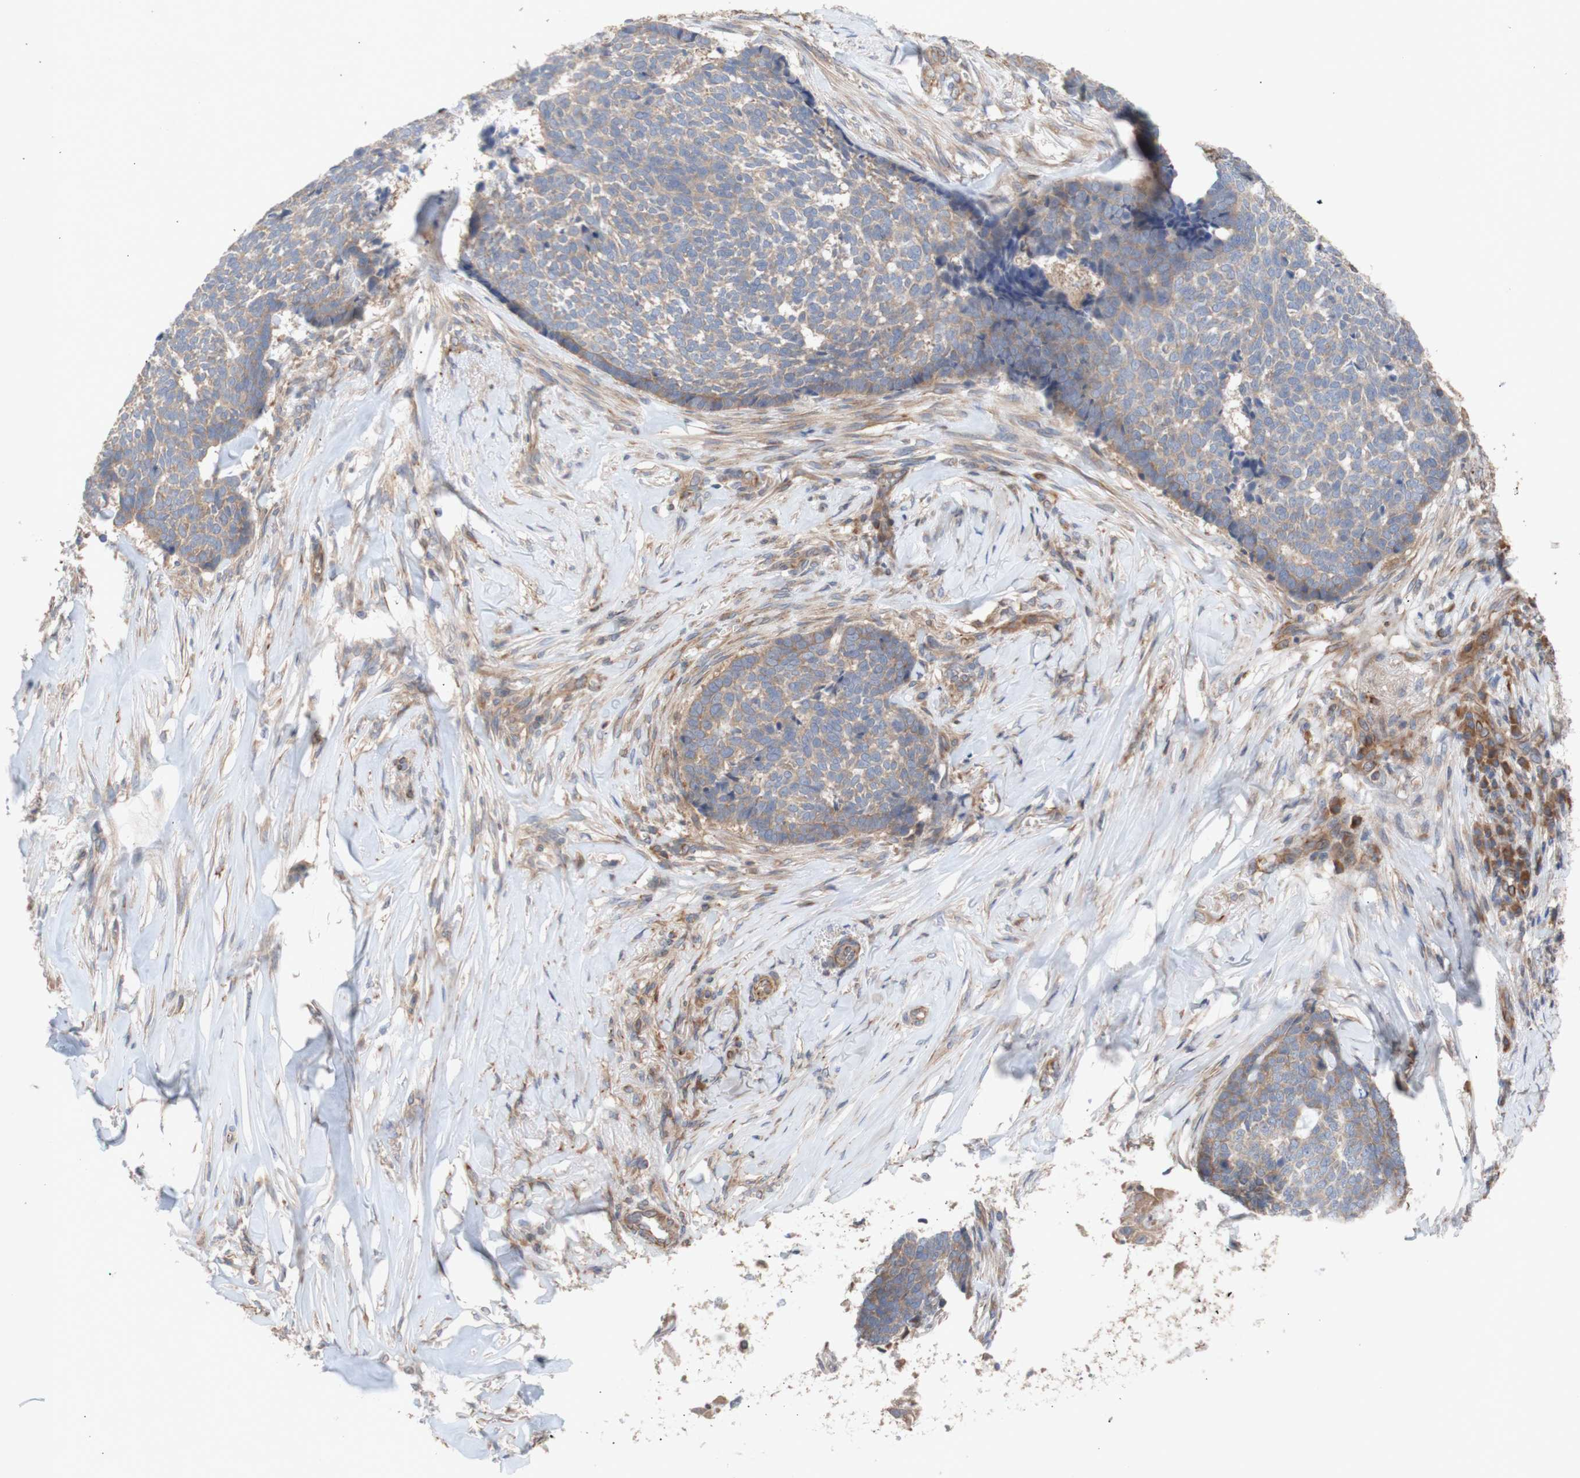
{"staining": {"intensity": "weak", "quantity": ">75%", "location": "cytoplasmic/membranous"}, "tissue": "skin cancer", "cell_type": "Tumor cells", "image_type": "cancer", "snomed": [{"axis": "morphology", "description": "Basal cell carcinoma"}, {"axis": "topography", "description": "Skin"}], "caption": "Immunohistochemistry (IHC) photomicrograph of neoplastic tissue: human skin cancer (basal cell carcinoma) stained using IHC shows low levels of weak protein expression localized specifically in the cytoplasmic/membranous of tumor cells, appearing as a cytoplasmic/membranous brown color.", "gene": "EIF2S3", "patient": {"sex": "male", "age": 84}}